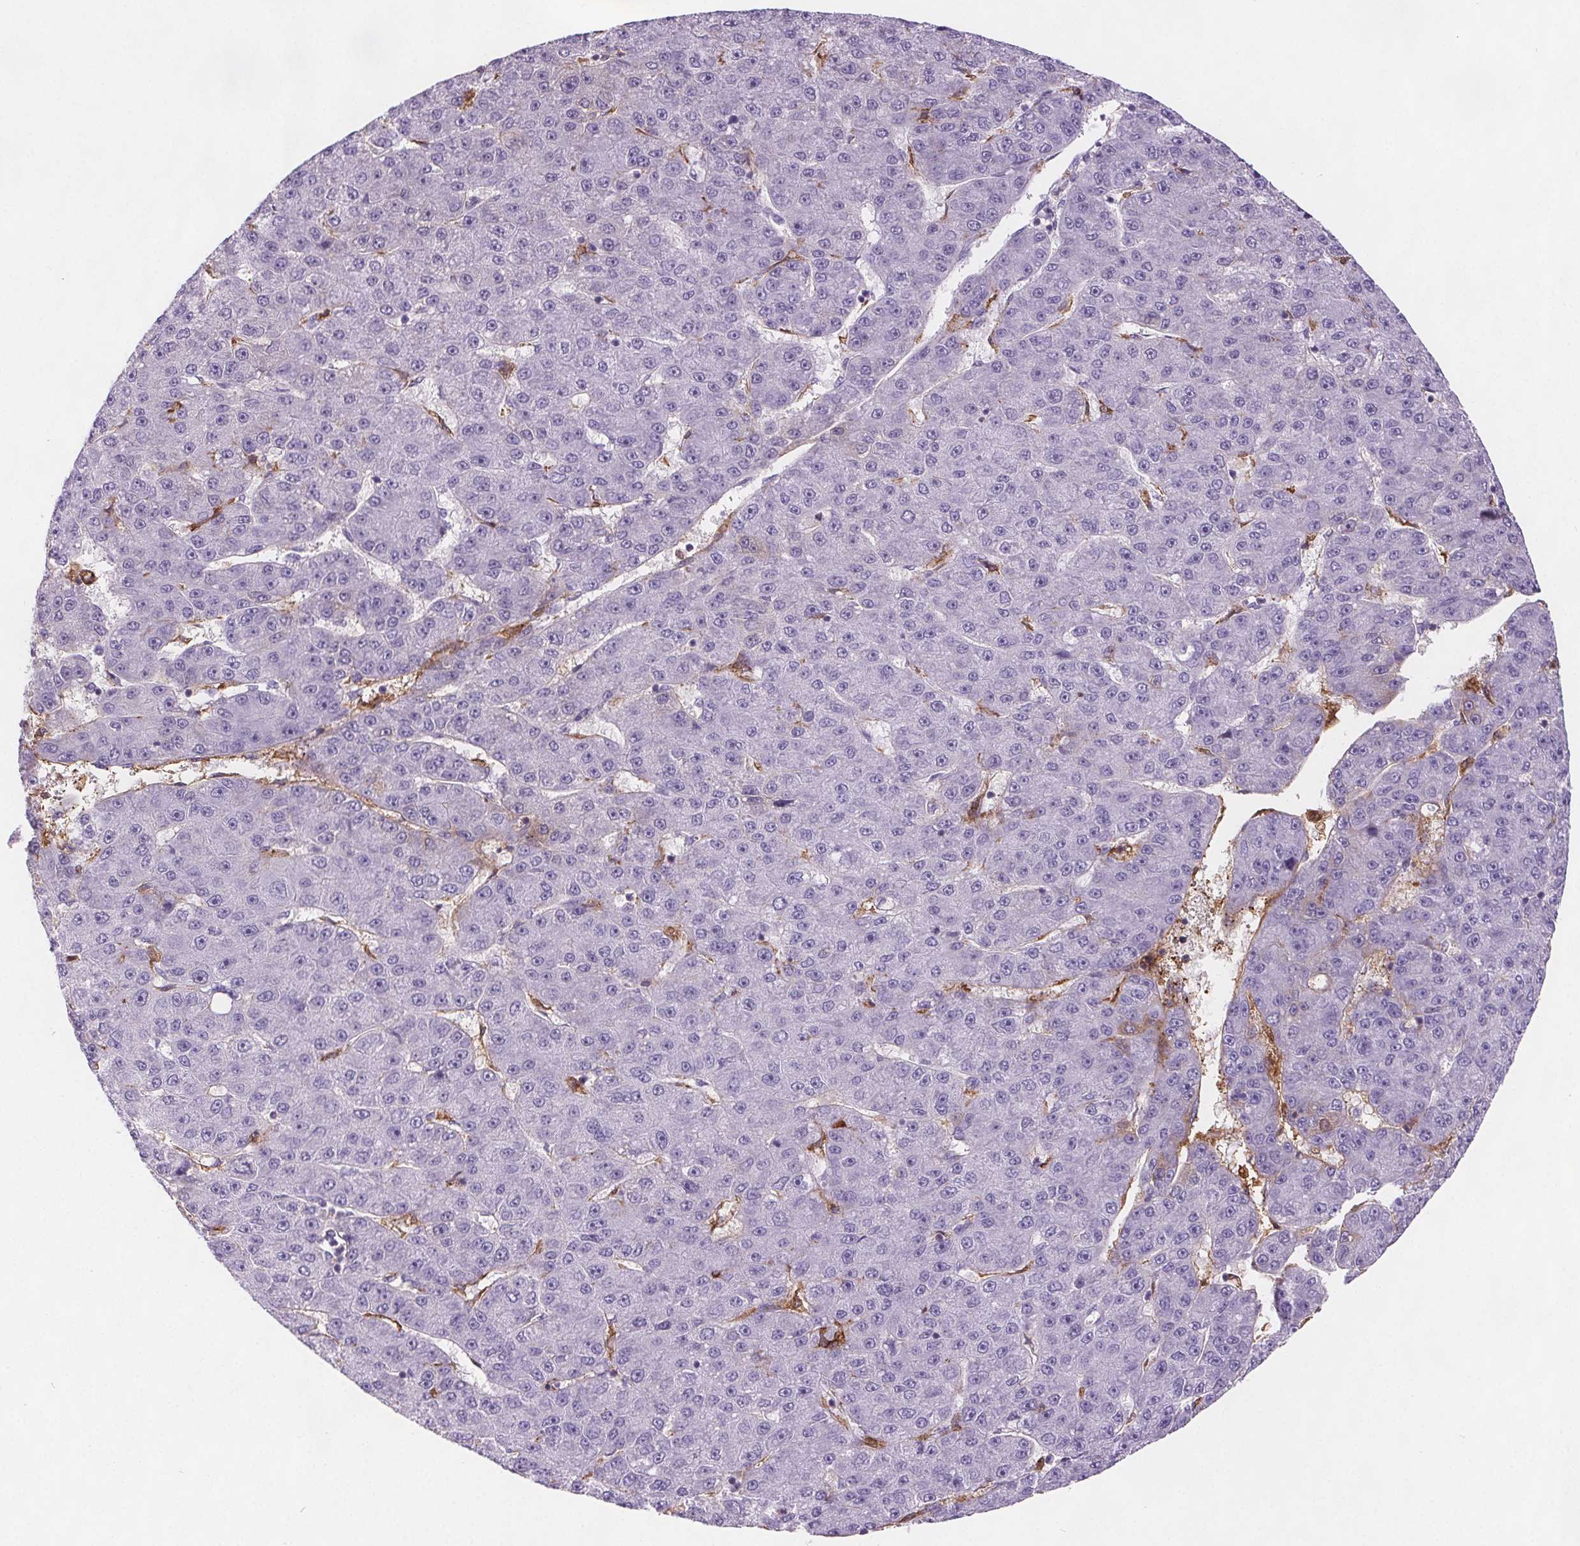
{"staining": {"intensity": "negative", "quantity": "none", "location": "none"}, "tissue": "liver cancer", "cell_type": "Tumor cells", "image_type": "cancer", "snomed": [{"axis": "morphology", "description": "Carcinoma, Hepatocellular, NOS"}, {"axis": "topography", "description": "Liver"}], "caption": "The image demonstrates no staining of tumor cells in liver hepatocellular carcinoma.", "gene": "CD5L", "patient": {"sex": "male", "age": 67}}